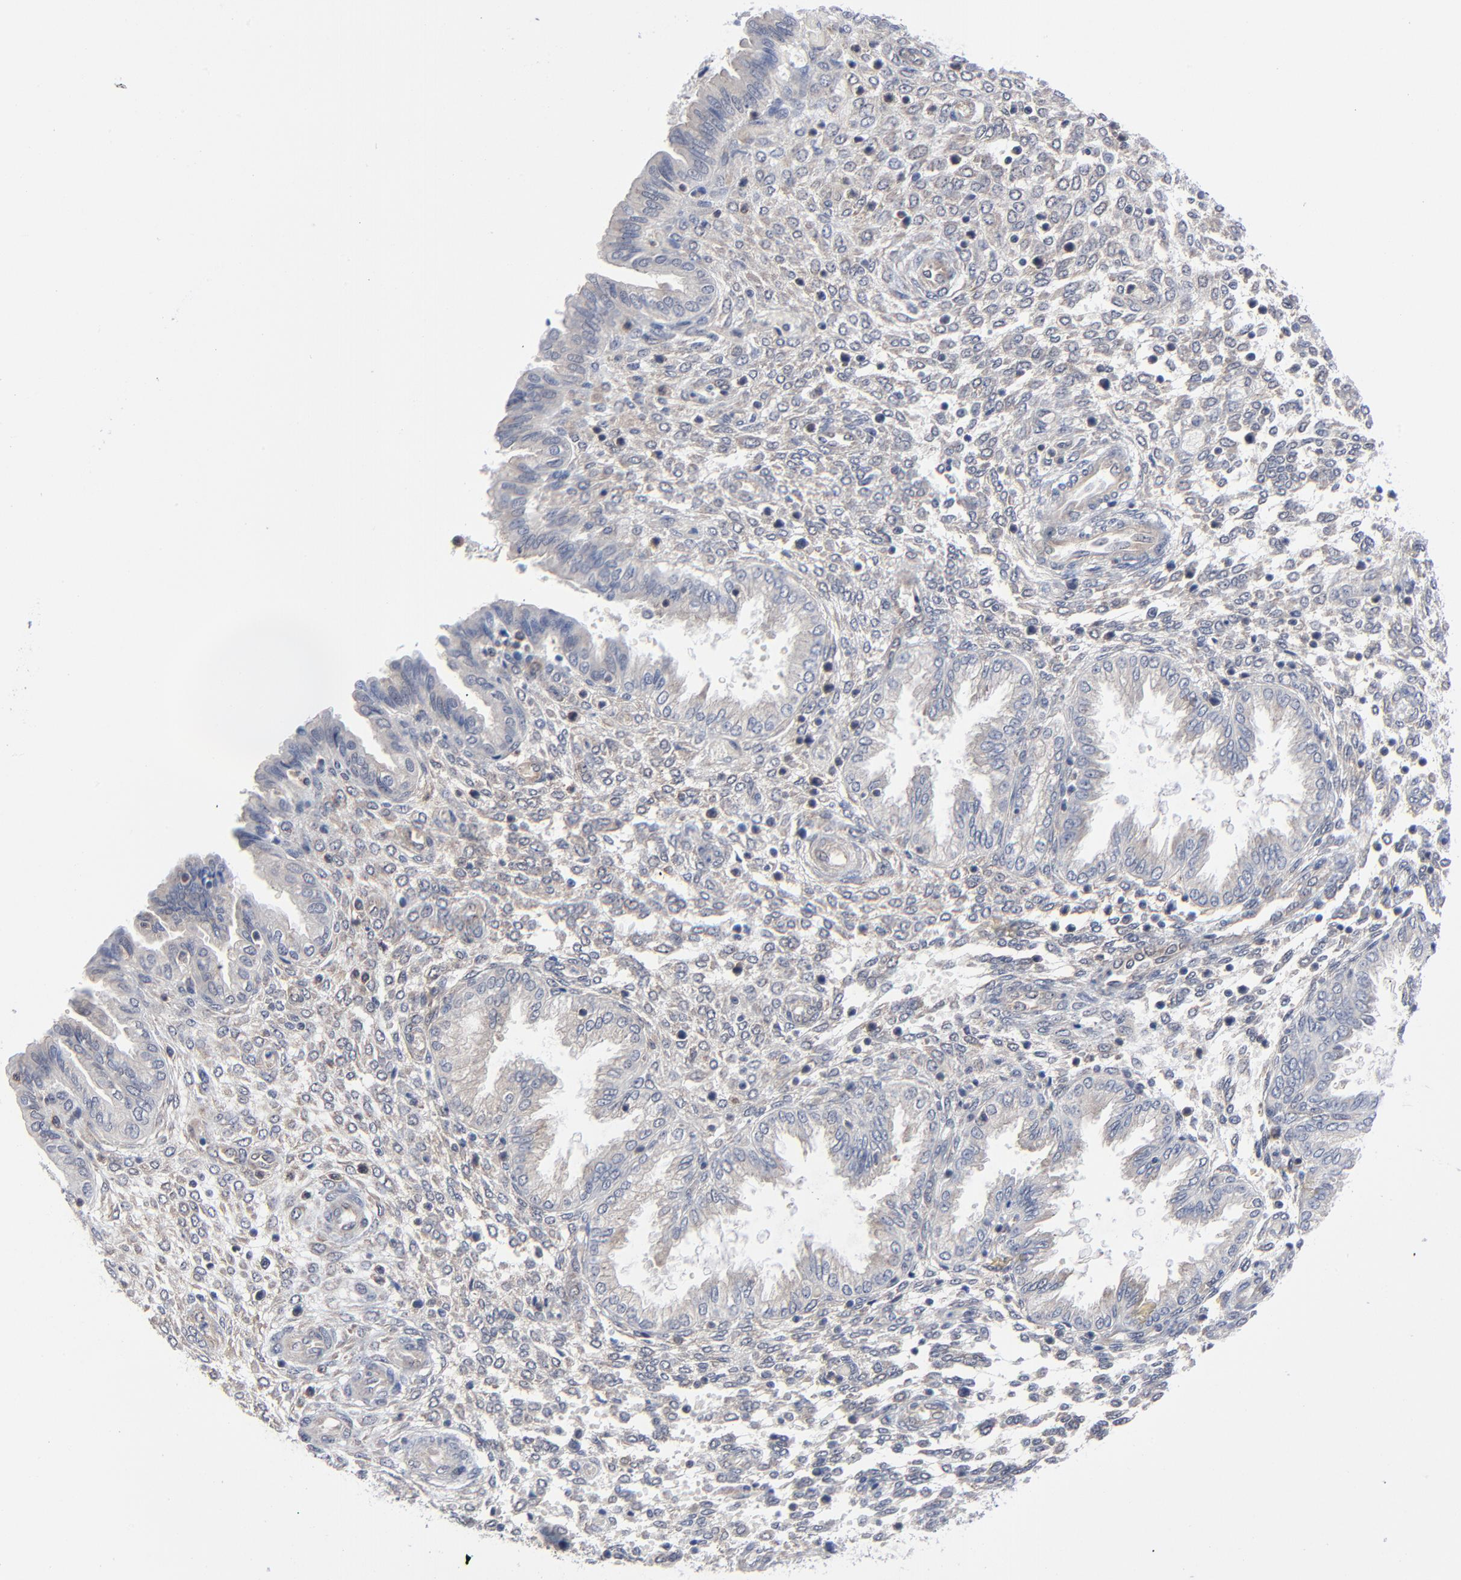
{"staining": {"intensity": "weak", "quantity": "<25%", "location": "cytoplasmic/membranous"}, "tissue": "endometrium", "cell_type": "Cells in endometrial stroma", "image_type": "normal", "snomed": [{"axis": "morphology", "description": "Normal tissue, NOS"}, {"axis": "topography", "description": "Endometrium"}], "caption": "The immunohistochemistry (IHC) histopathology image has no significant positivity in cells in endometrial stroma of endometrium.", "gene": "RPS6KB1", "patient": {"sex": "female", "age": 33}}